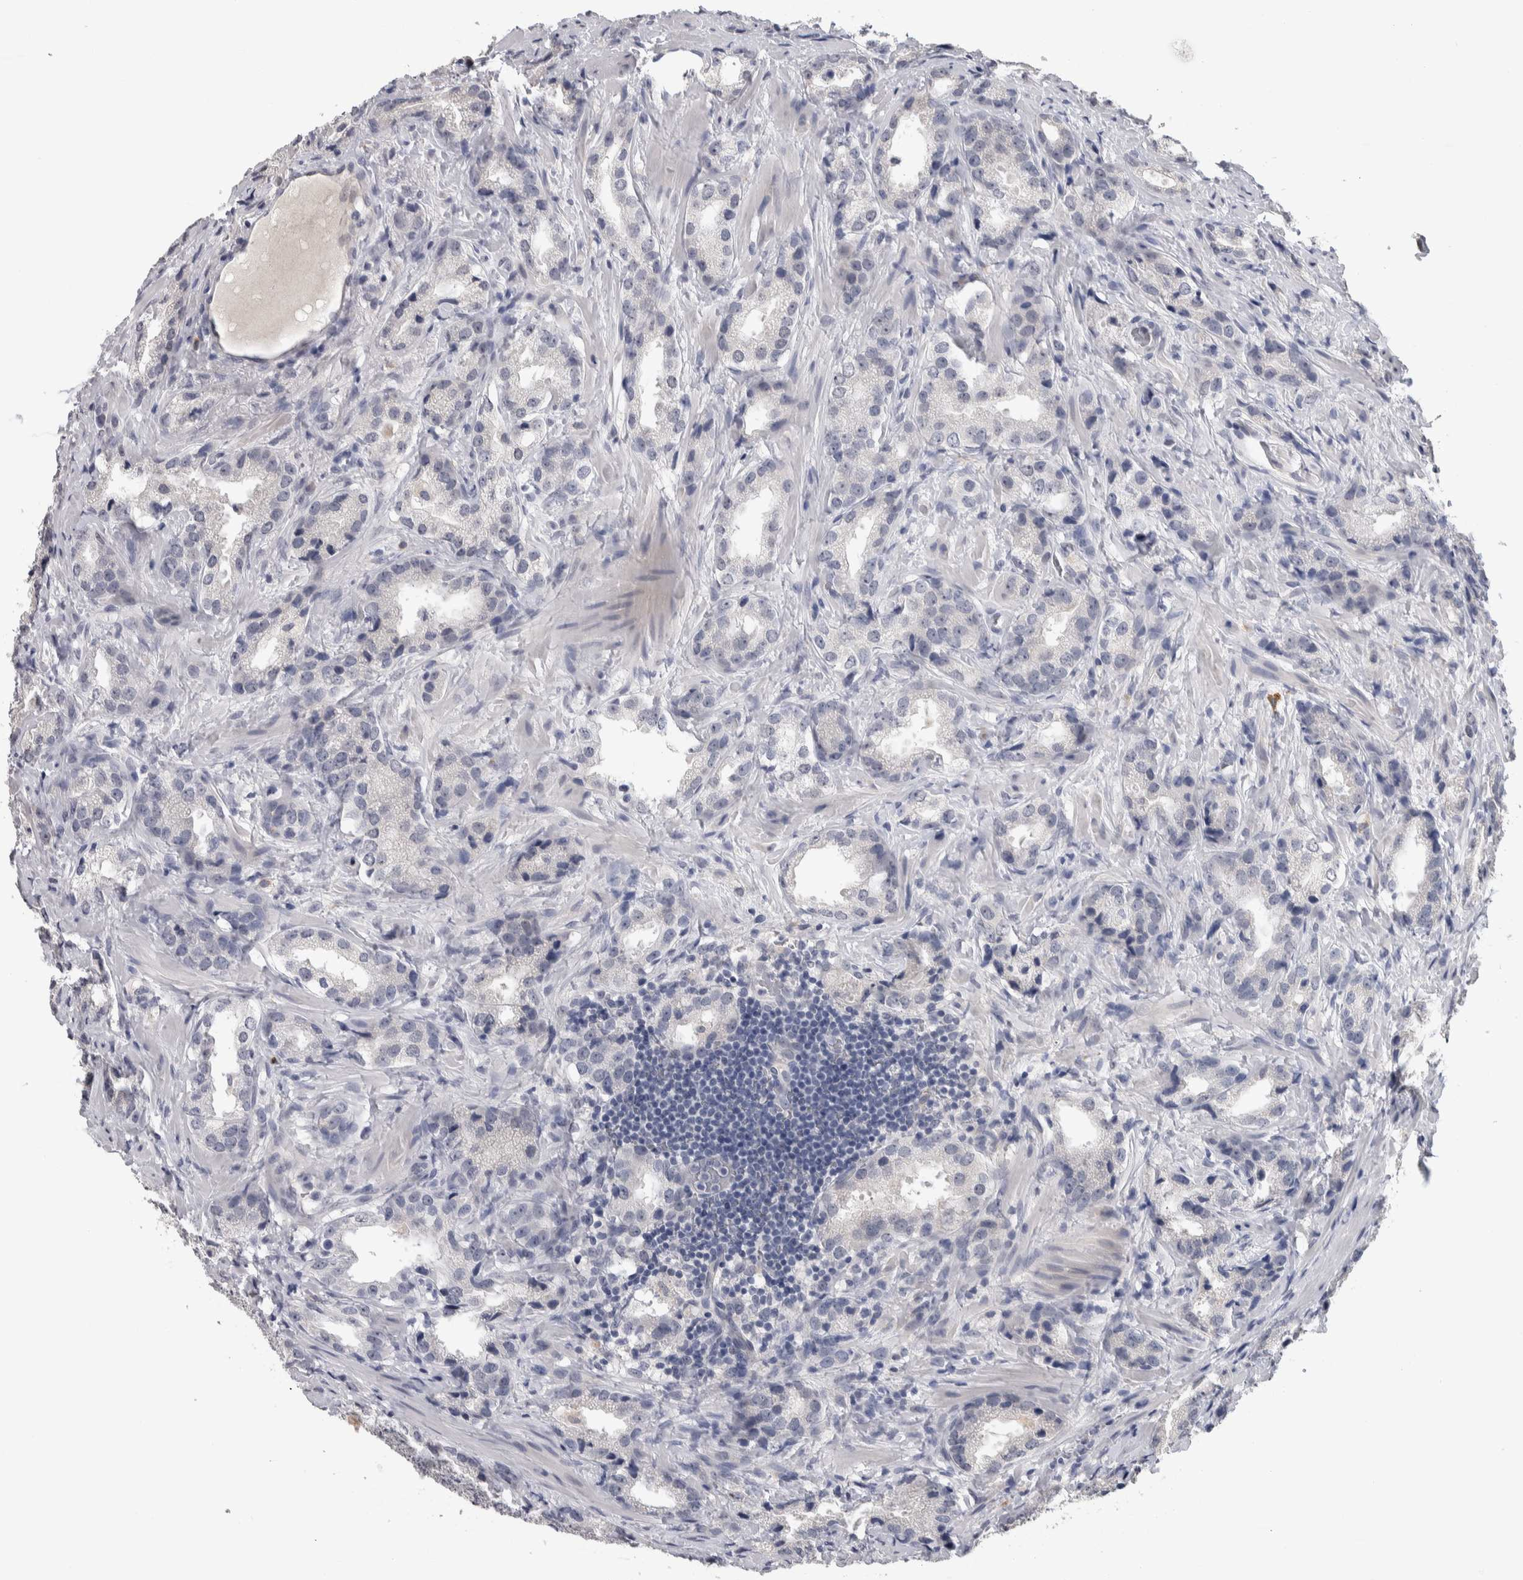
{"staining": {"intensity": "negative", "quantity": "none", "location": "none"}, "tissue": "prostate cancer", "cell_type": "Tumor cells", "image_type": "cancer", "snomed": [{"axis": "morphology", "description": "Adenocarcinoma, High grade"}, {"axis": "topography", "description": "Prostate"}], "caption": "Human prostate cancer stained for a protein using immunohistochemistry (IHC) shows no staining in tumor cells.", "gene": "TMEM102", "patient": {"sex": "male", "age": 63}}